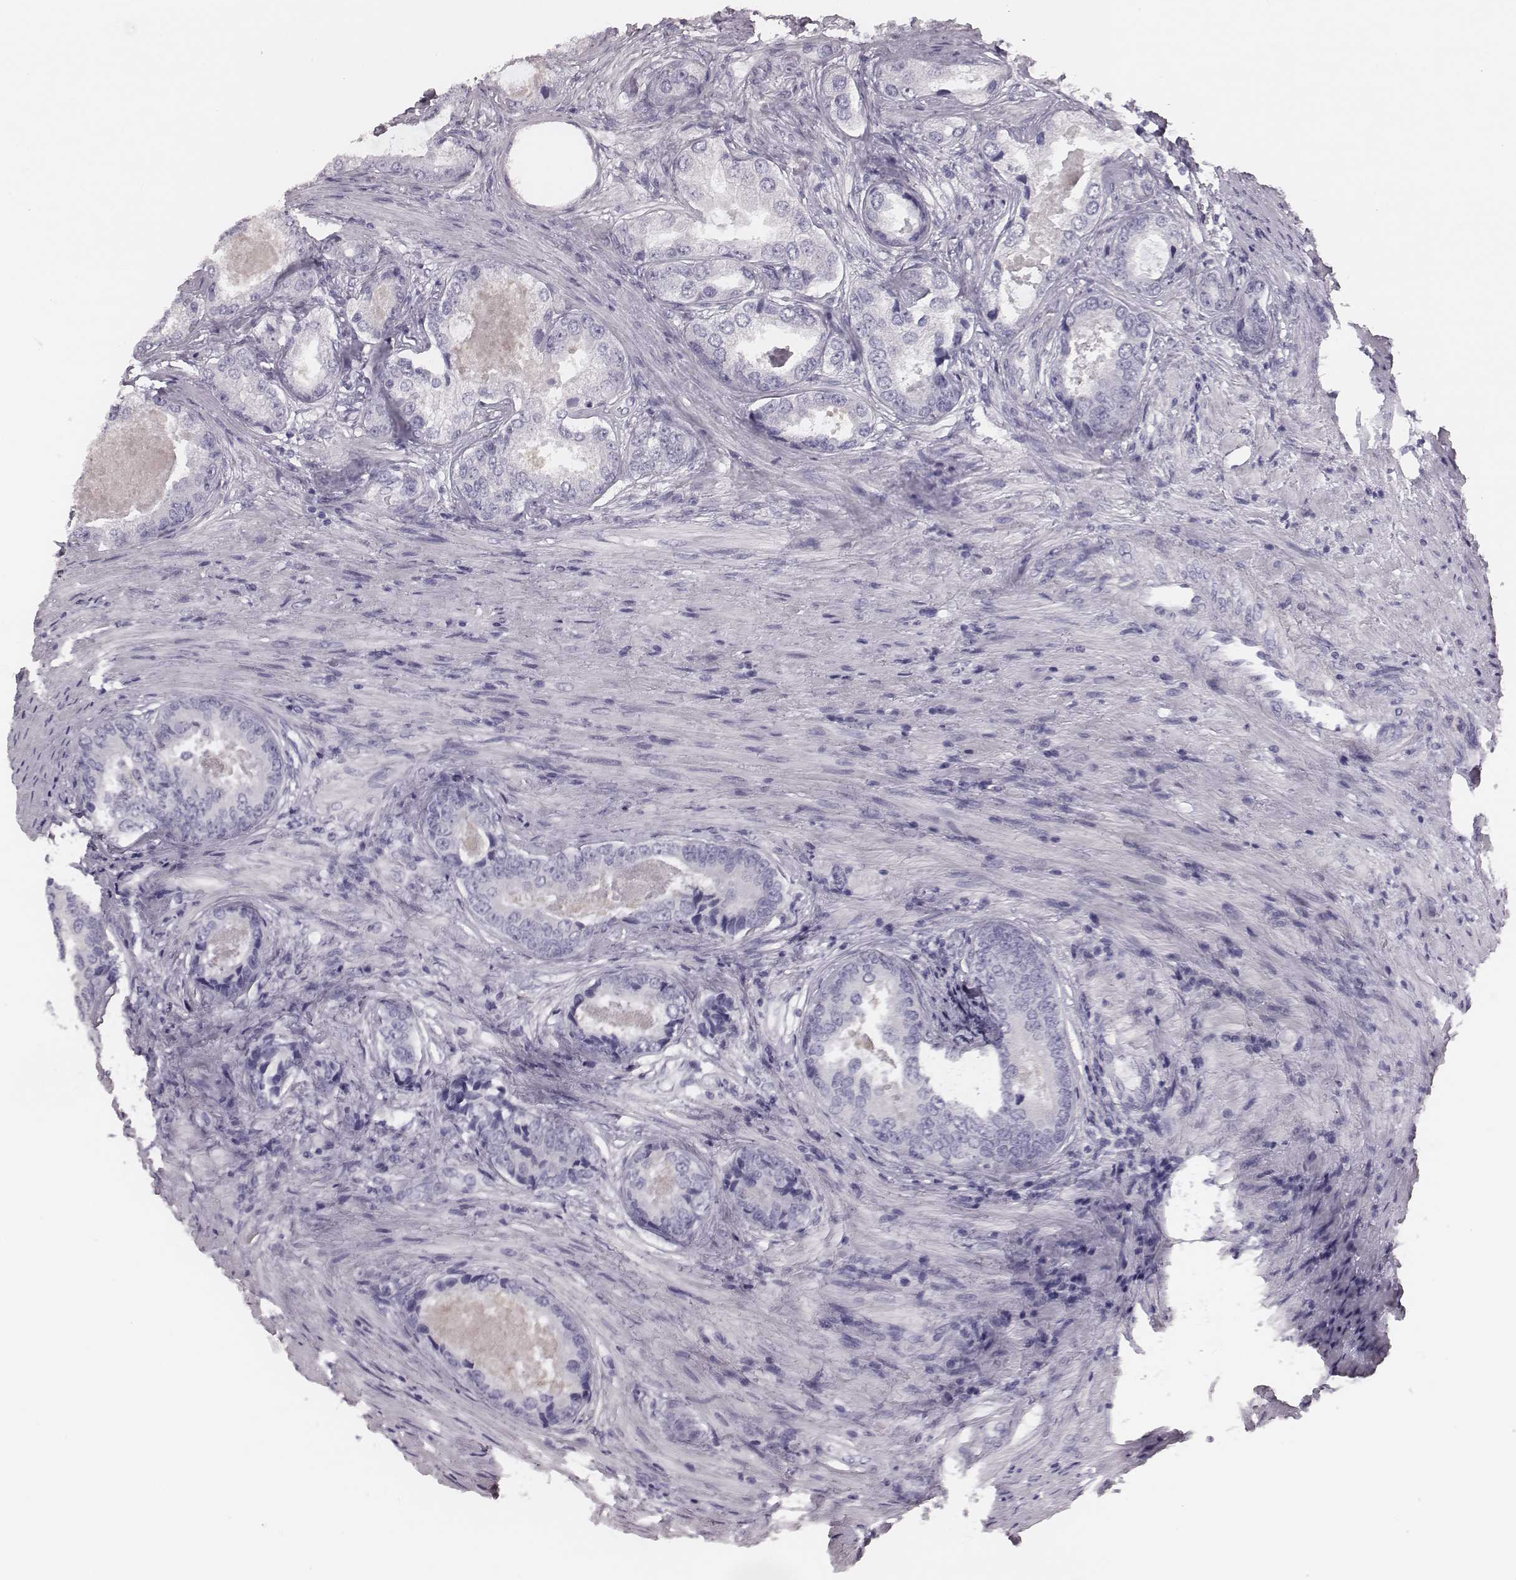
{"staining": {"intensity": "negative", "quantity": "none", "location": "none"}, "tissue": "prostate cancer", "cell_type": "Tumor cells", "image_type": "cancer", "snomed": [{"axis": "morphology", "description": "Adenocarcinoma, Low grade"}, {"axis": "topography", "description": "Prostate"}], "caption": "Immunohistochemistry of human prostate cancer (adenocarcinoma (low-grade)) displays no positivity in tumor cells.", "gene": "CSH1", "patient": {"sex": "male", "age": 68}}